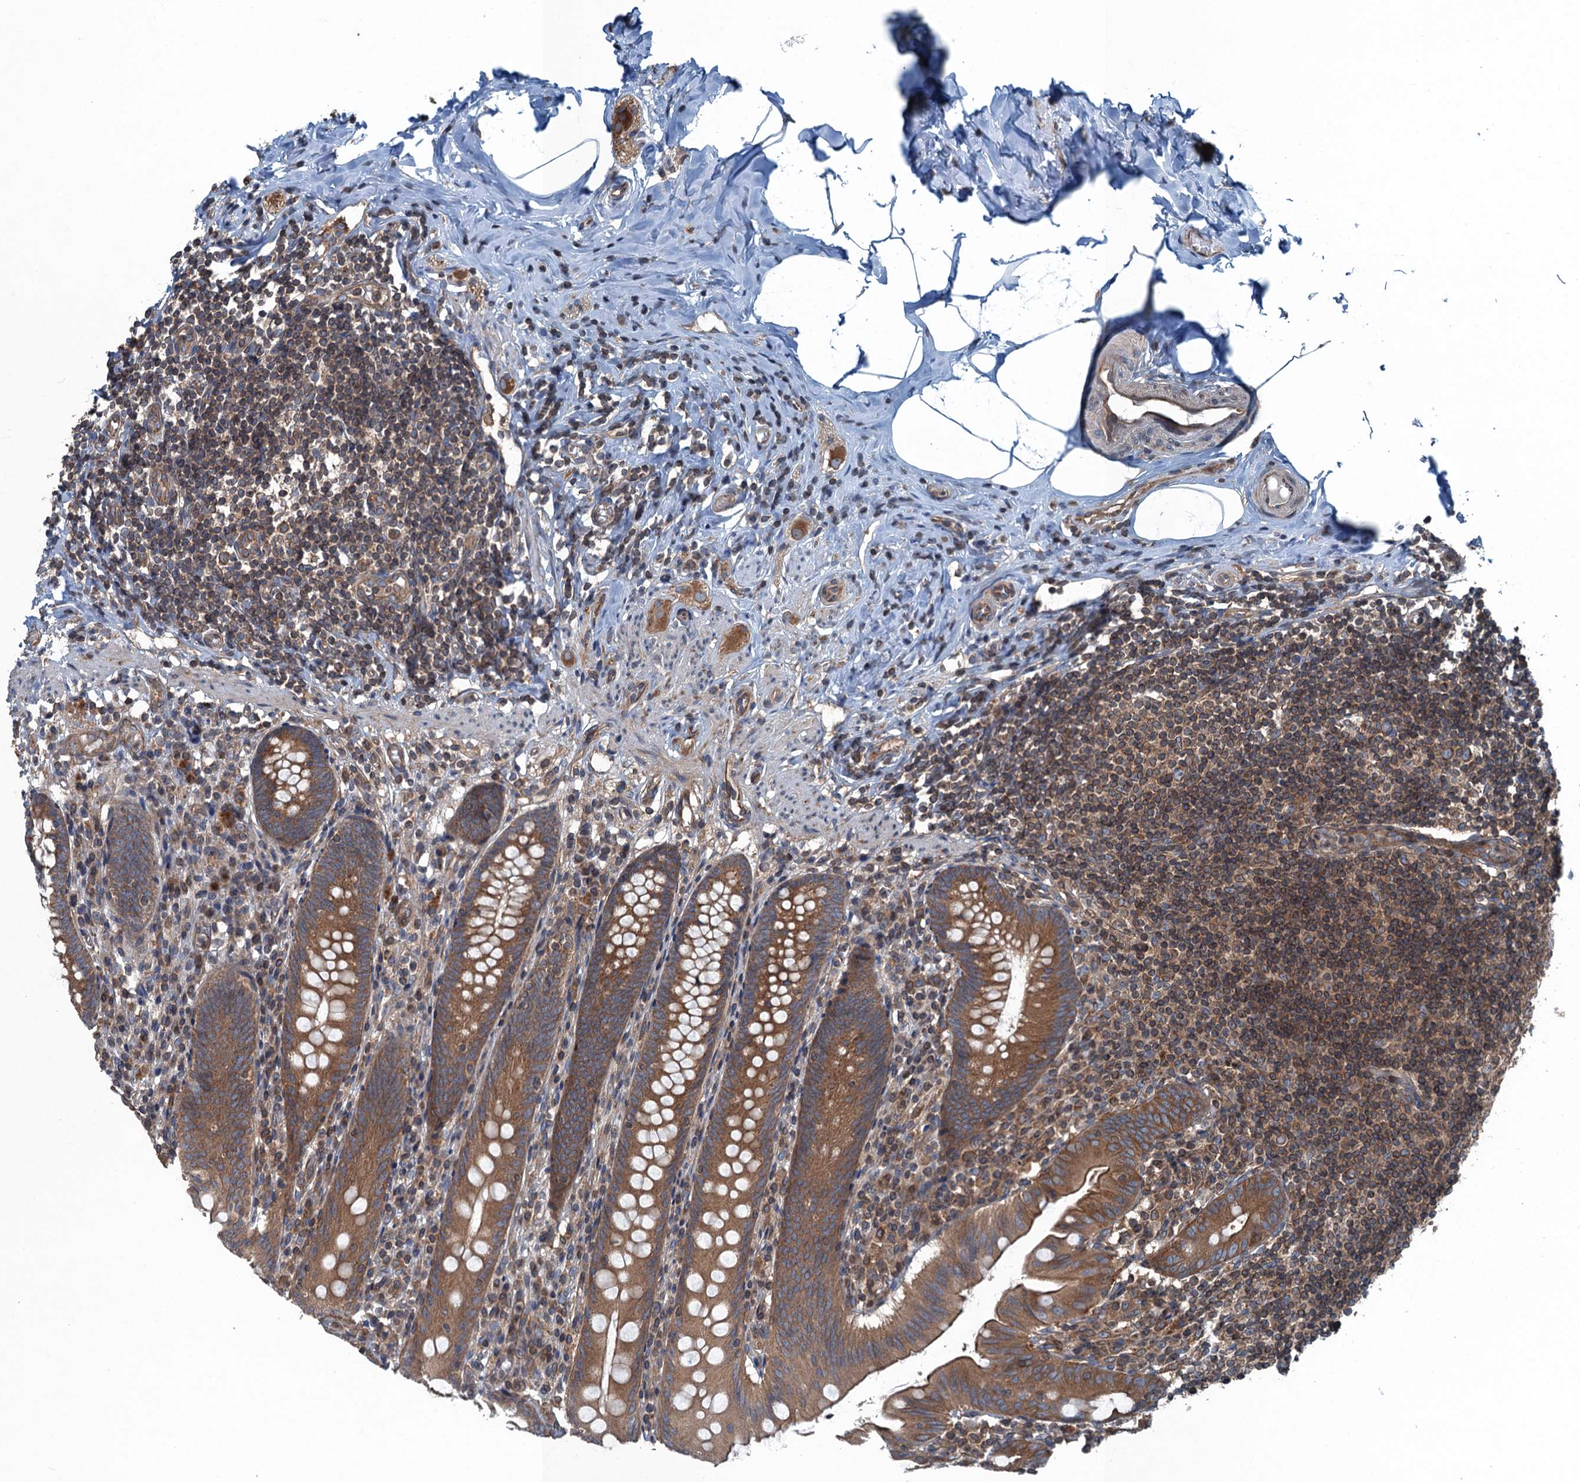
{"staining": {"intensity": "moderate", "quantity": ">75%", "location": "cytoplasmic/membranous"}, "tissue": "appendix", "cell_type": "Glandular cells", "image_type": "normal", "snomed": [{"axis": "morphology", "description": "Normal tissue, NOS"}, {"axis": "topography", "description": "Appendix"}], "caption": "Glandular cells exhibit medium levels of moderate cytoplasmic/membranous expression in approximately >75% of cells in unremarkable human appendix.", "gene": "TRAPPC8", "patient": {"sex": "male", "age": 55}}